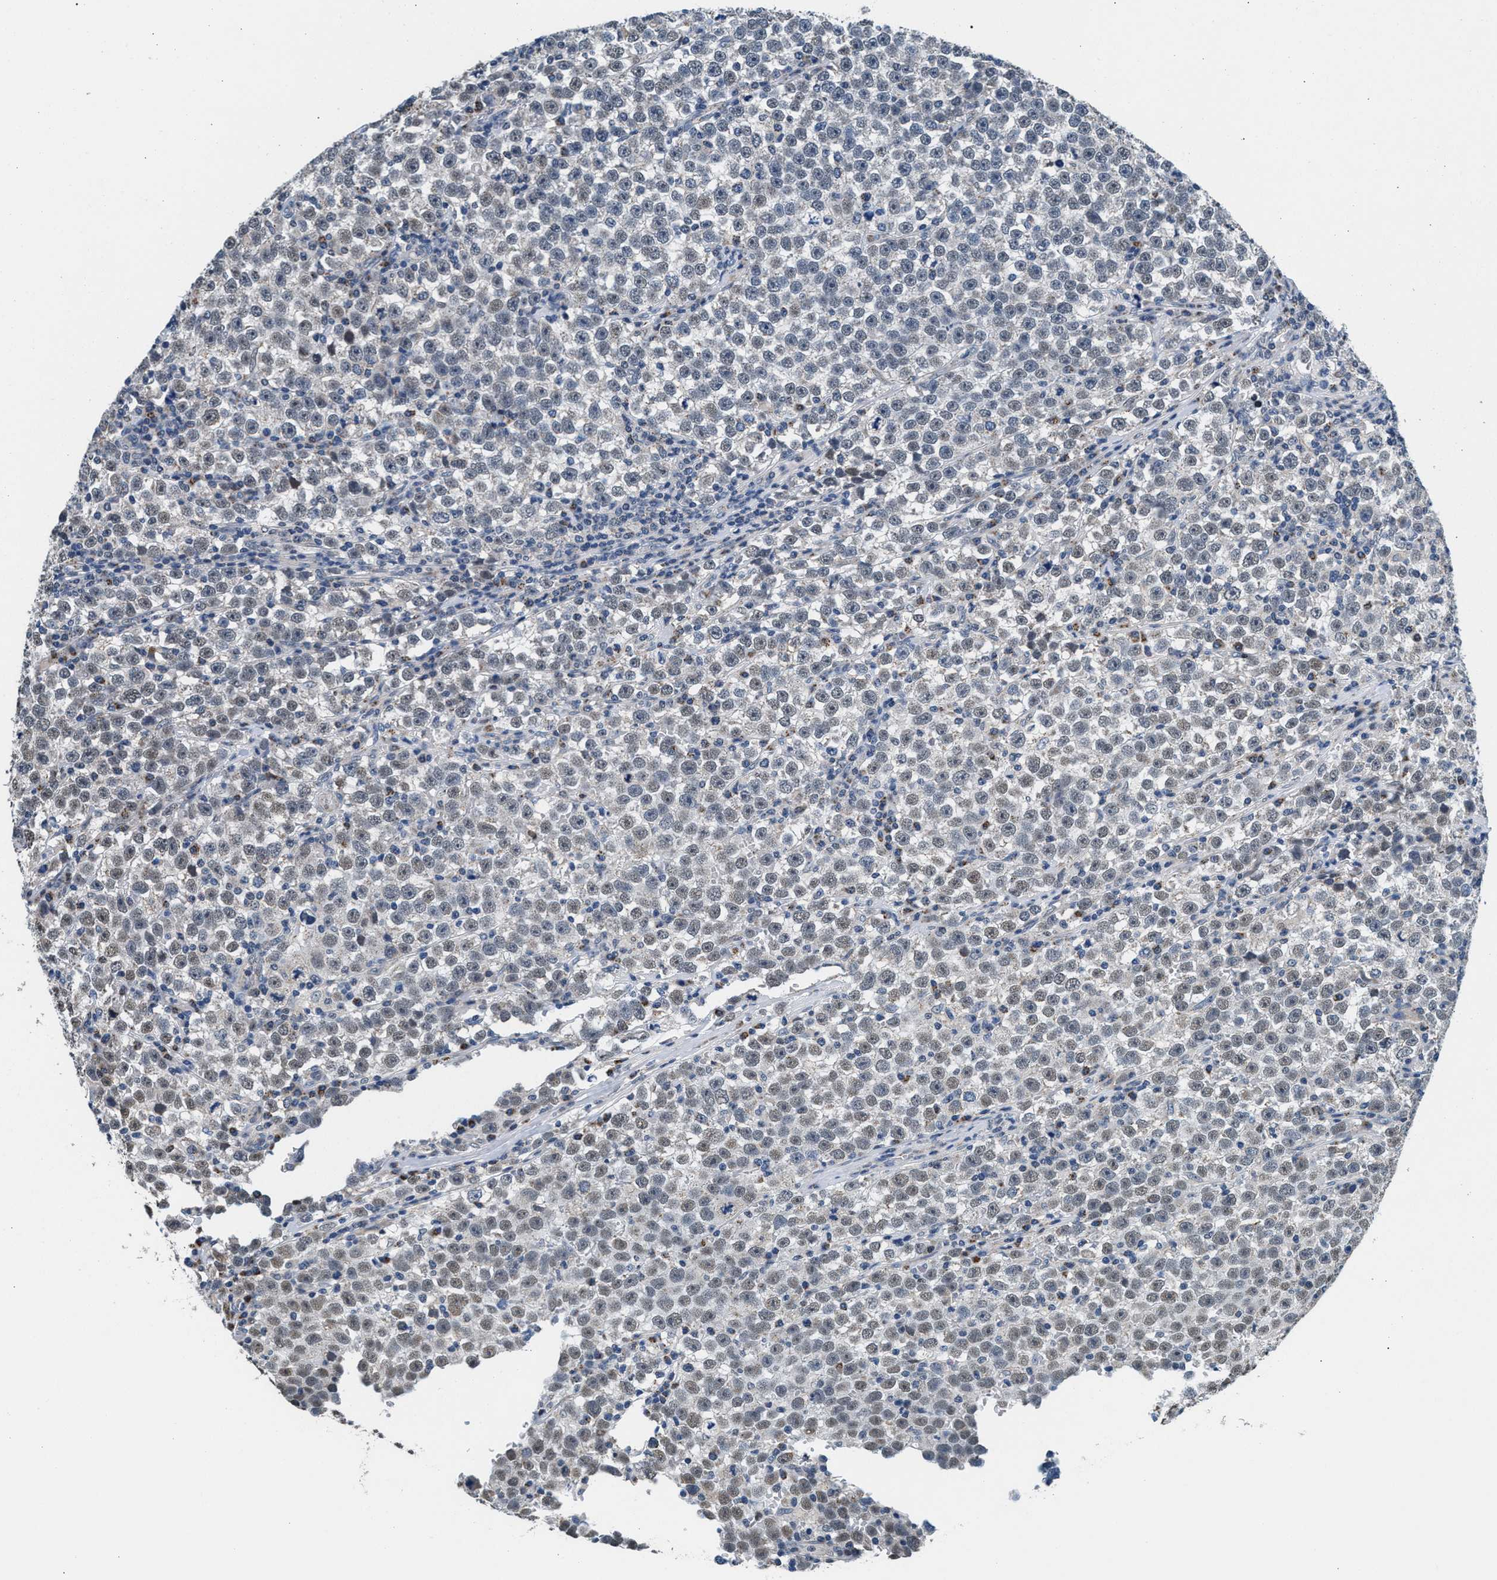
{"staining": {"intensity": "weak", "quantity": "<25%", "location": "nuclear"}, "tissue": "testis cancer", "cell_type": "Tumor cells", "image_type": "cancer", "snomed": [{"axis": "morphology", "description": "Seminoma, NOS"}, {"axis": "topography", "description": "Testis"}], "caption": "This is an IHC image of human testis seminoma. There is no staining in tumor cells.", "gene": "KCNMB2", "patient": {"sex": "male", "age": 43}}